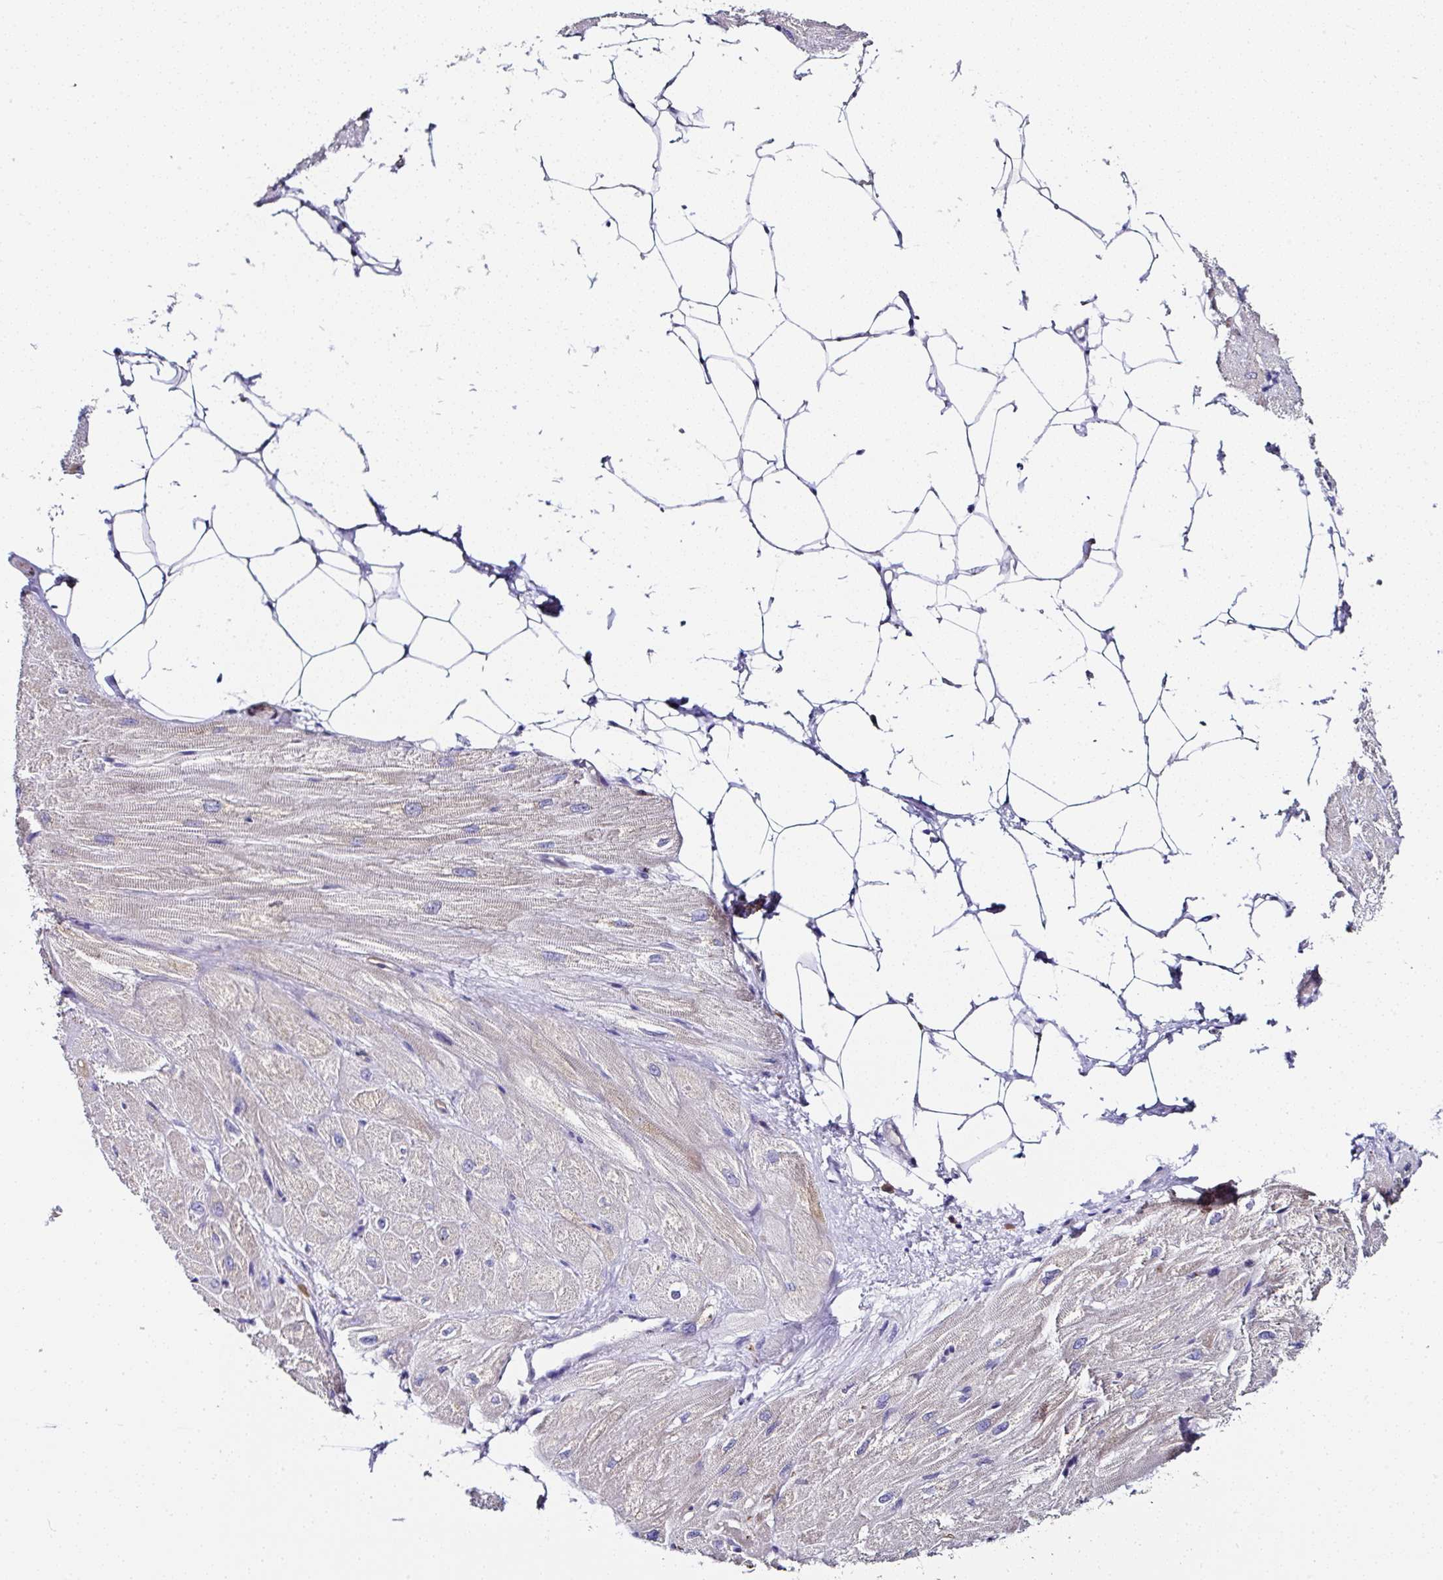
{"staining": {"intensity": "moderate", "quantity": "<25%", "location": "cytoplasmic/membranous"}, "tissue": "heart muscle", "cell_type": "Cardiomyocytes", "image_type": "normal", "snomed": [{"axis": "morphology", "description": "Normal tissue, NOS"}, {"axis": "topography", "description": "Heart"}], "caption": "Protein staining demonstrates moderate cytoplasmic/membranous positivity in about <25% of cardiomyocytes in benign heart muscle.", "gene": "PPFIA4", "patient": {"sex": "male", "age": 62}}